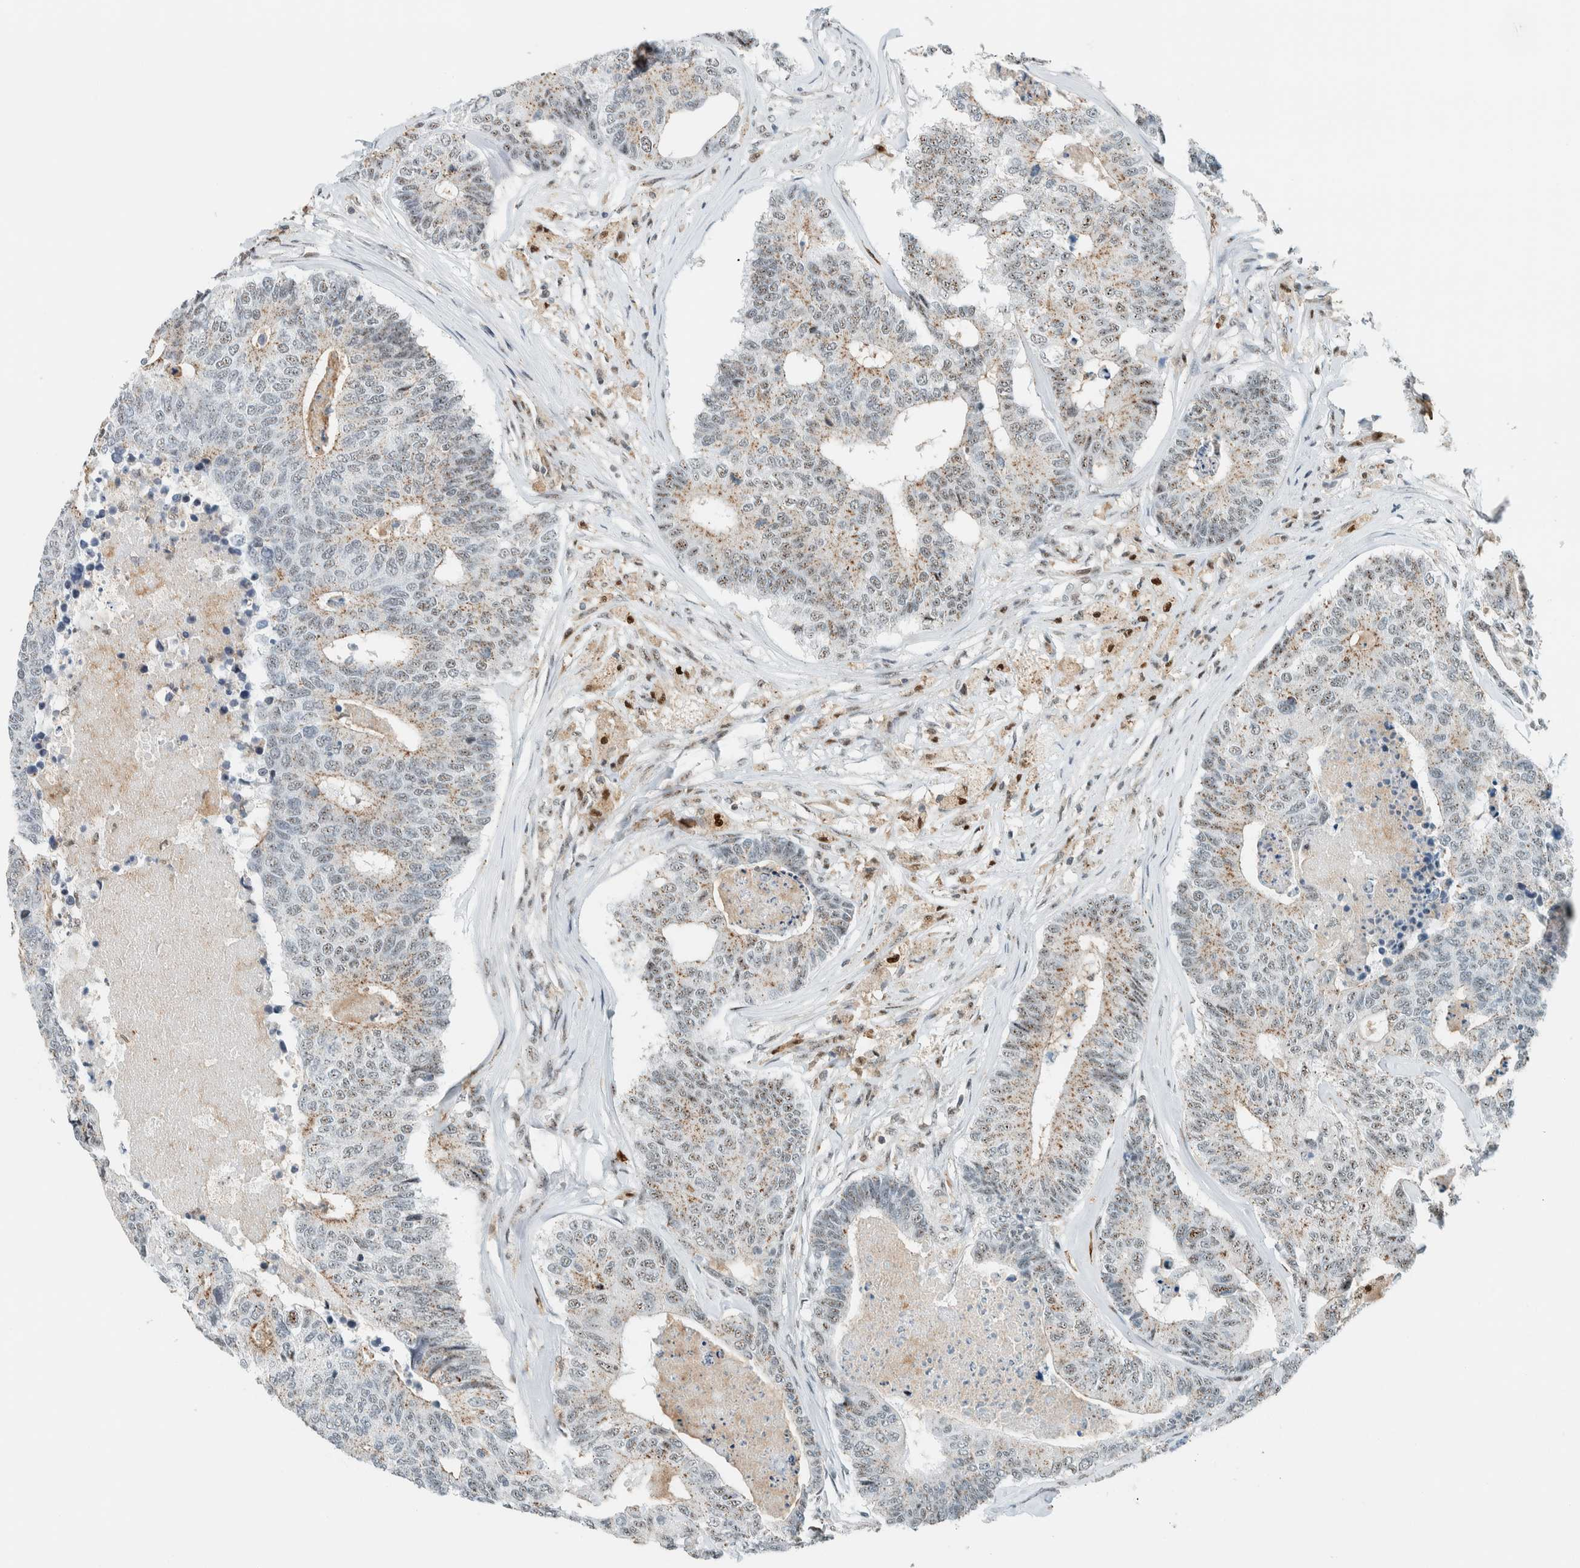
{"staining": {"intensity": "weak", "quantity": ">75%", "location": "cytoplasmic/membranous"}, "tissue": "colorectal cancer", "cell_type": "Tumor cells", "image_type": "cancer", "snomed": [{"axis": "morphology", "description": "Adenocarcinoma, NOS"}, {"axis": "topography", "description": "Colon"}], "caption": "This photomicrograph reveals immunohistochemistry staining of colorectal cancer, with low weak cytoplasmic/membranous staining in about >75% of tumor cells.", "gene": "CYSRT1", "patient": {"sex": "female", "age": 67}}